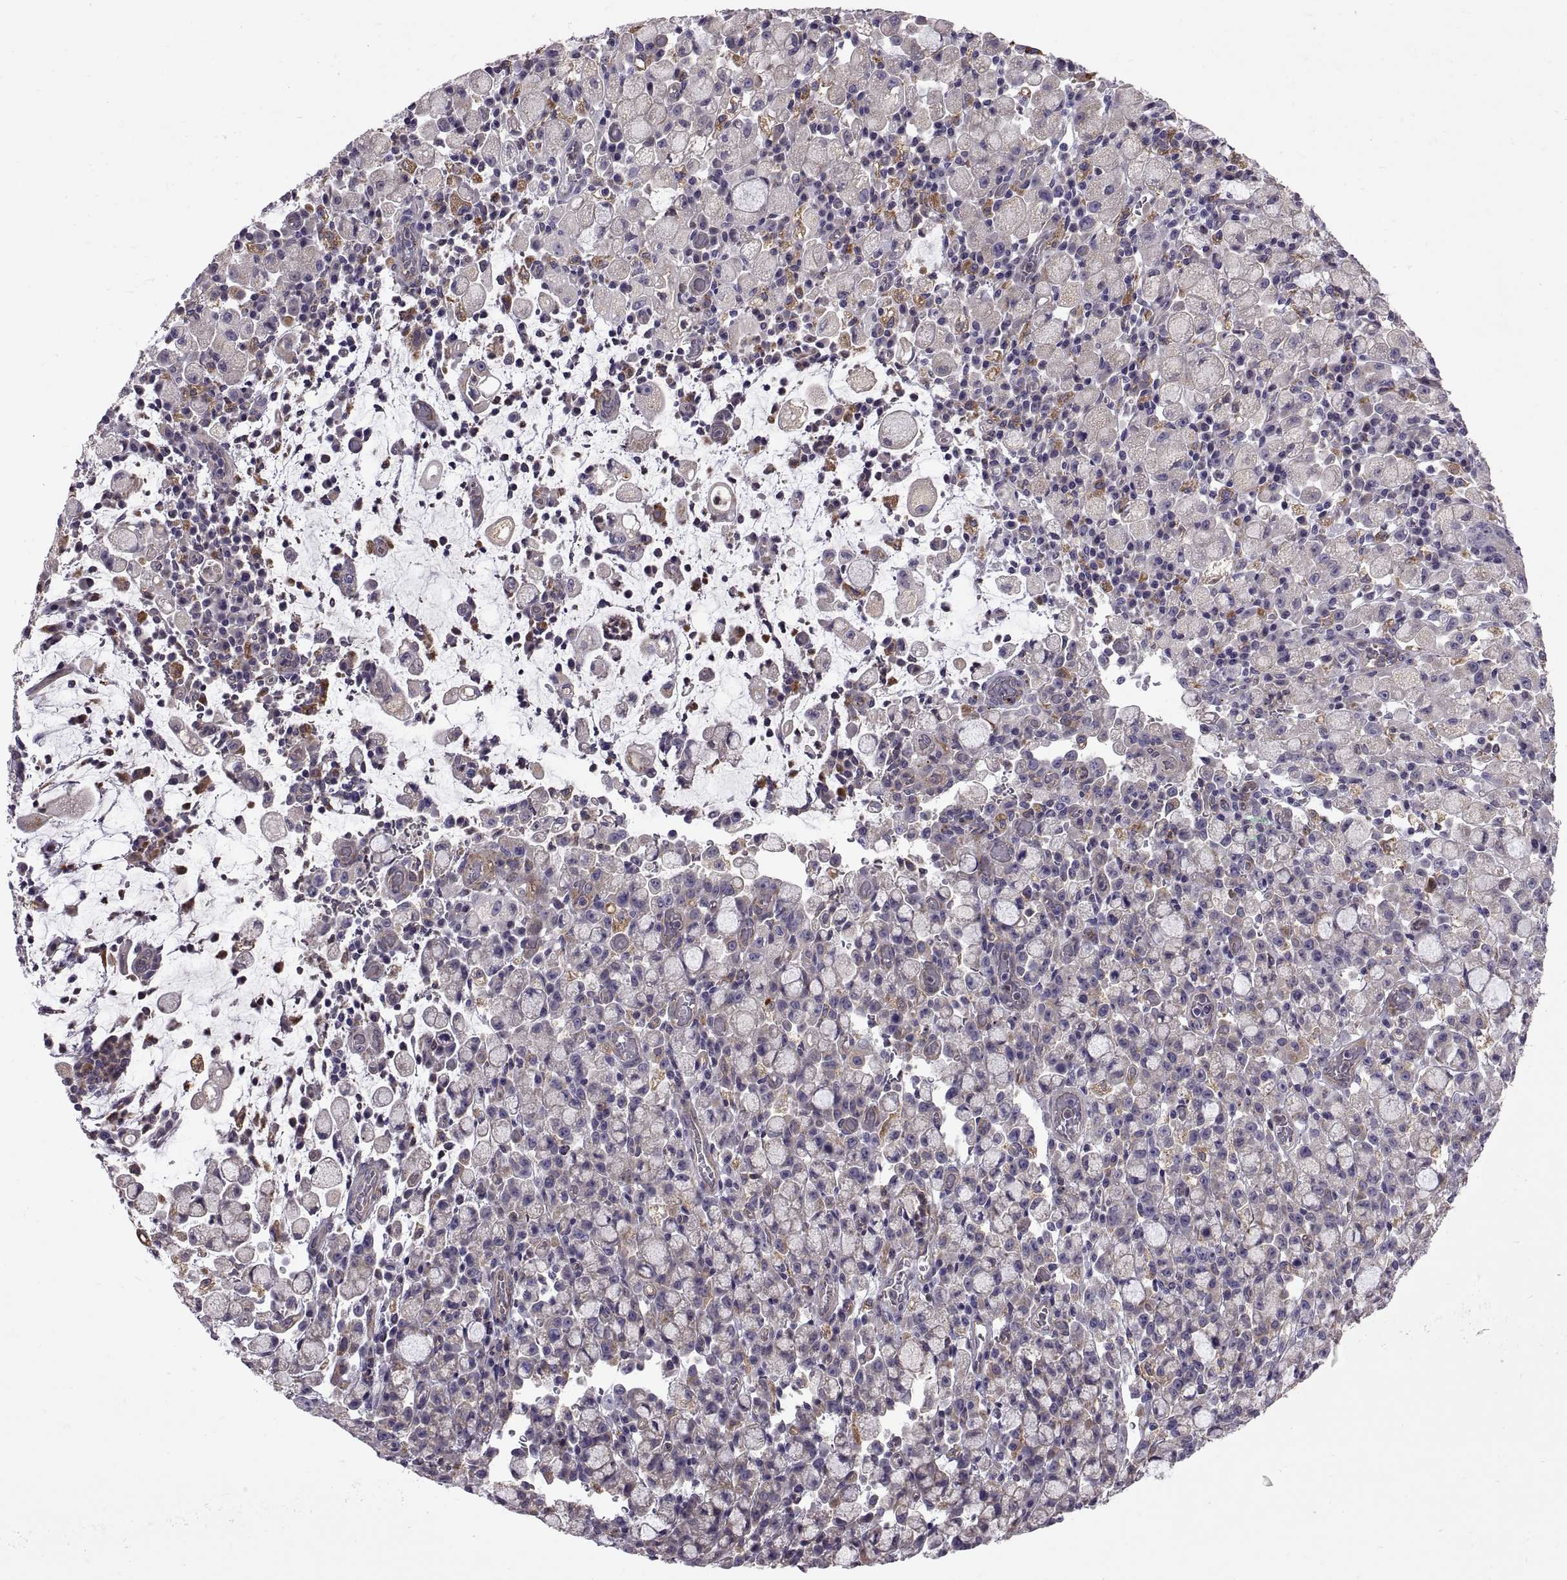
{"staining": {"intensity": "negative", "quantity": "none", "location": "none"}, "tissue": "stomach cancer", "cell_type": "Tumor cells", "image_type": "cancer", "snomed": [{"axis": "morphology", "description": "Adenocarcinoma, NOS"}, {"axis": "topography", "description": "Stomach"}], "caption": "Immunohistochemical staining of adenocarcinoma (stomach) reveals no significant staining in tumor cells.", "gene": "ARSL", "patient": {"sex": "male", "age": 58}}